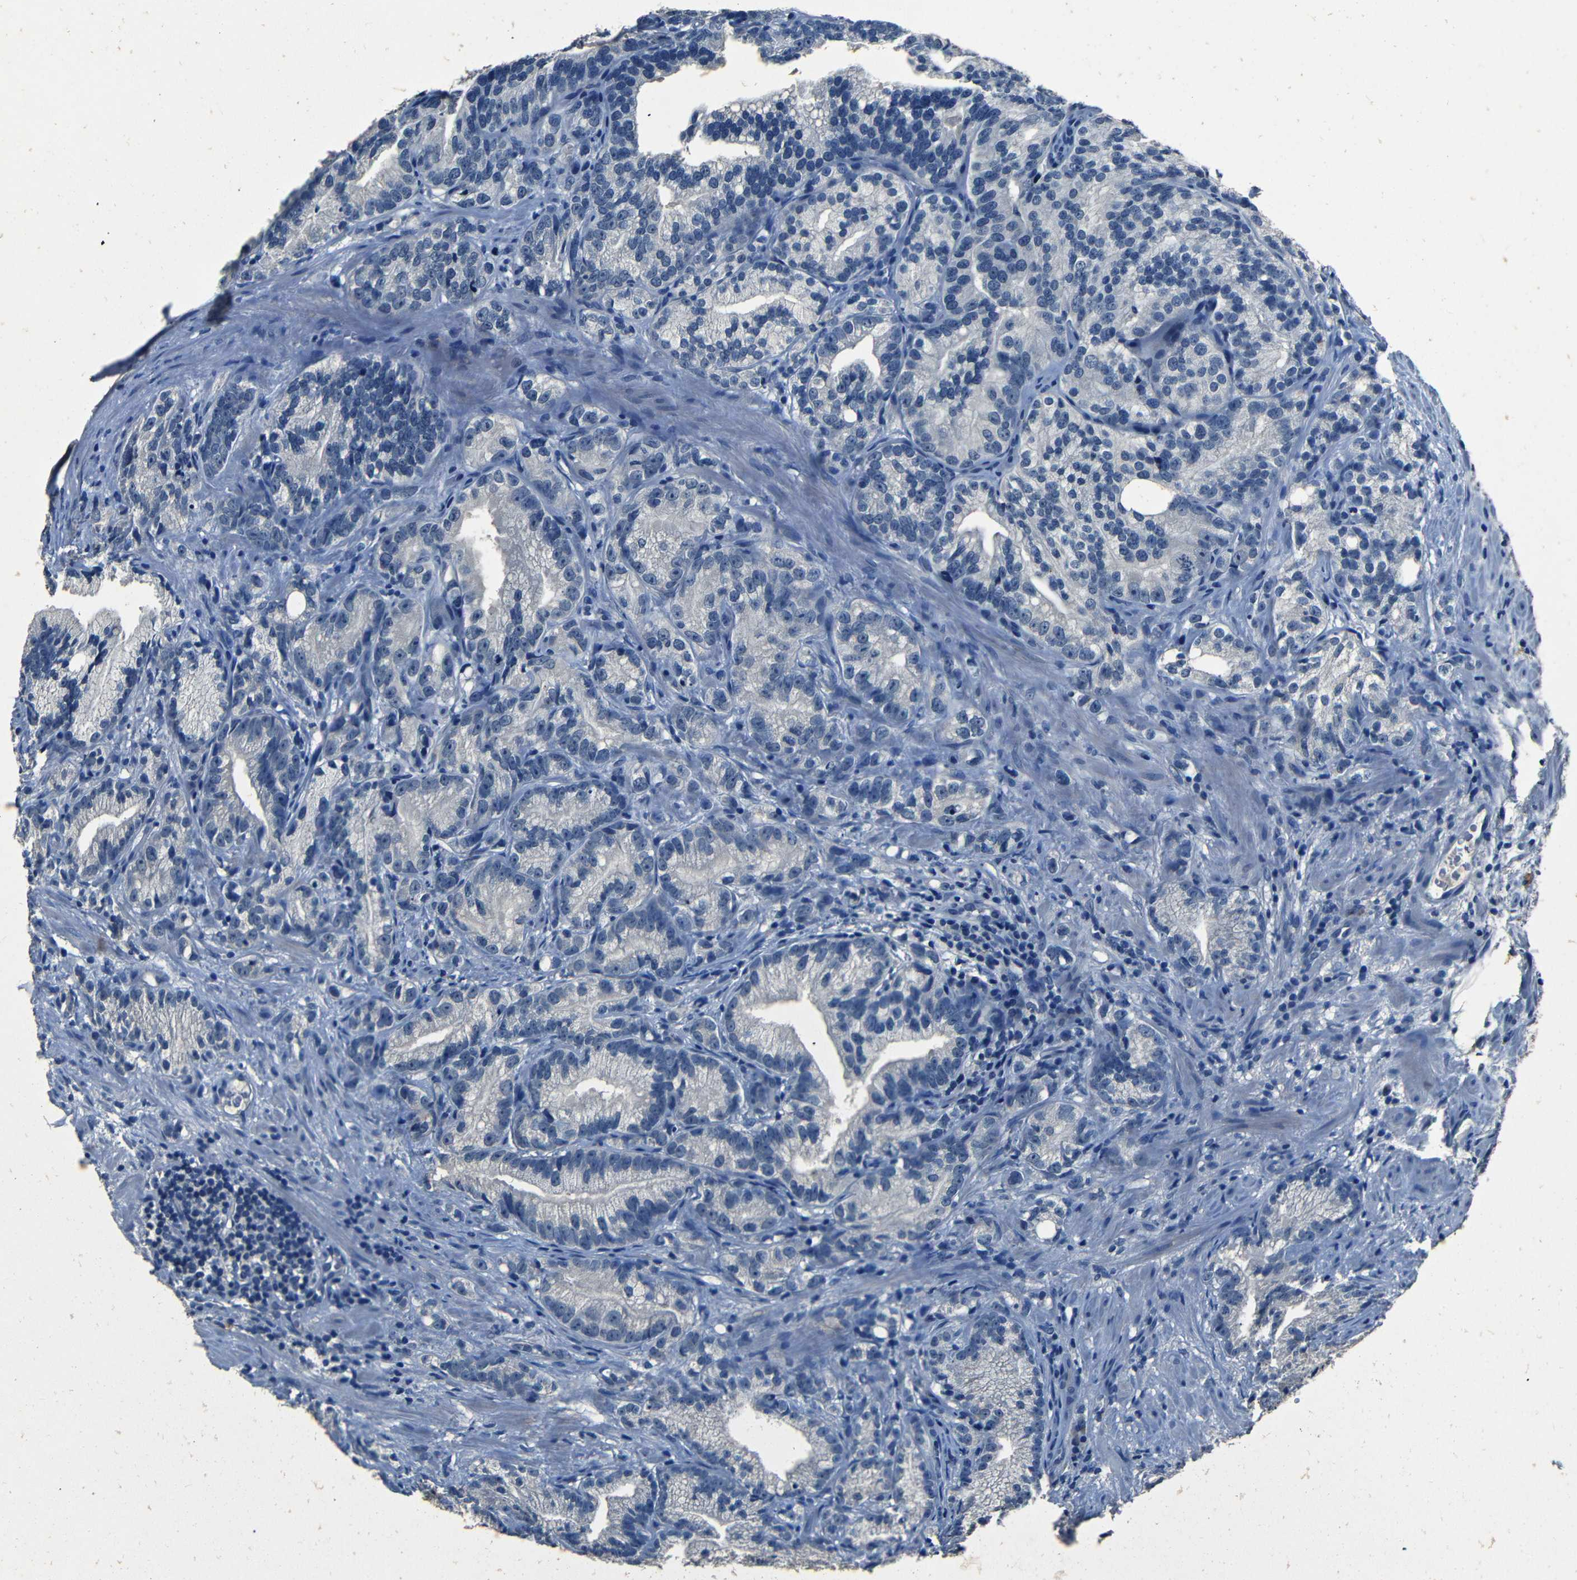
{"staining": {"intensity": "negative", "quantity": "none", "location": "none"}, "tissue": "prostate cancer", "cell_type": "Tumor cells", "image_type": "cancer", "snomed": [{"axis": "morphology", "description": "Adenocarcinoma, Low grade"}, {"axis": "topography", "description": "Prostate"}], "caption": "Protein analysis of prostate cancer reveals no significant expression in tumor cells. (IHC, brightfield microscopy, high magnification).", "gene": "NCMAP", "patient": {"sex": "male", "age": 89}}